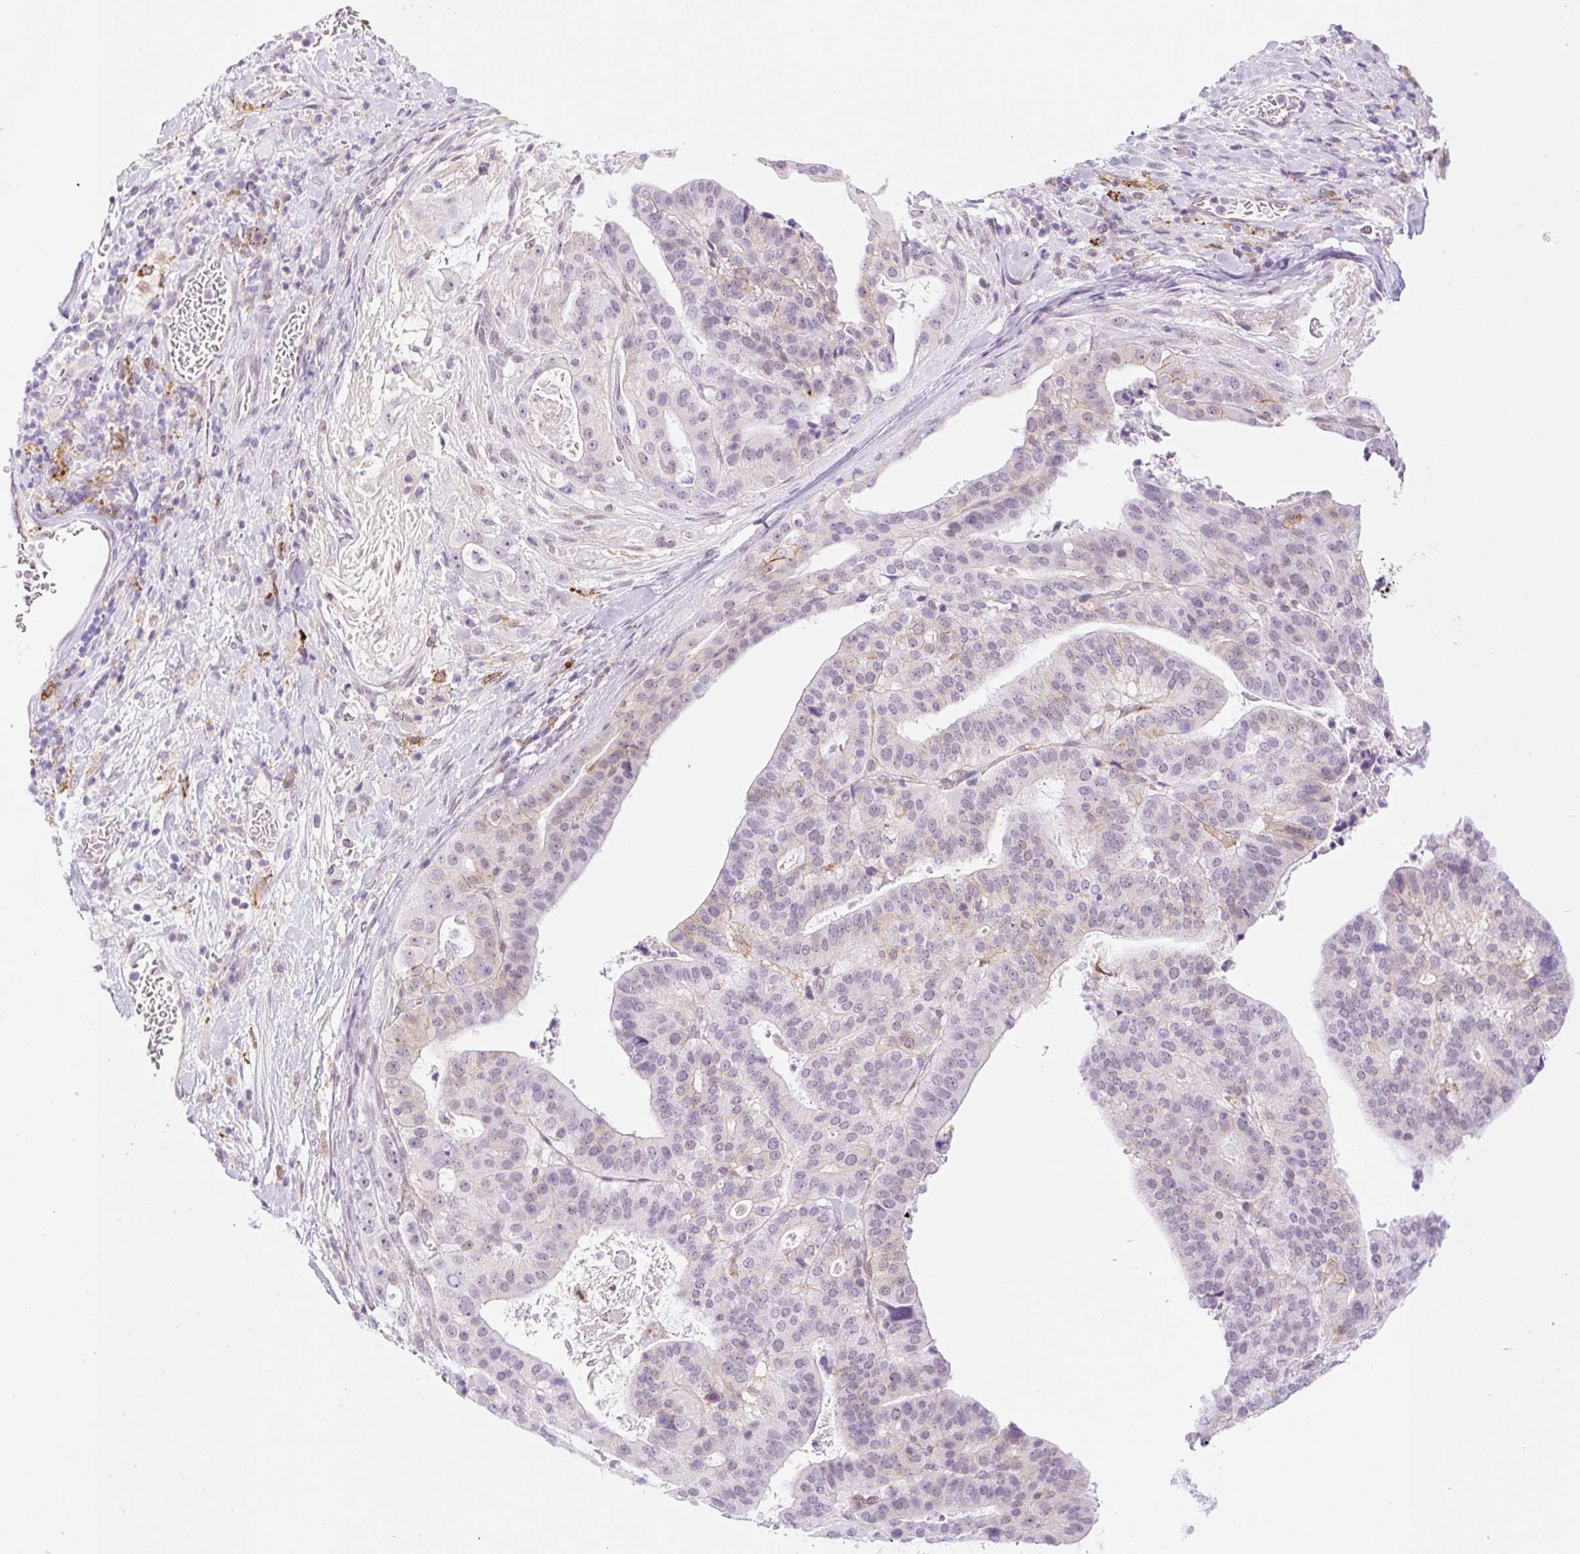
{"staining": {"intensity": "moderate", "quantity": "<25%", "location": "cytoplasmic/membranous"}, "tissue": "stomach cancer", "cell_type": "Tumor cells", "image_type": "cancer", "snomed": [{"axis": "morphology", "description": "Adenocarcinoma, NOS"}, {"axis": "topography", "description": "Stomach"}], "caption": "A histopathology image of stomach cancer stained for a protein reveals moderate cytoplasmic/membranous brown staining in tumor cells.", "gene": "PALM3", "patient": {"sex": "male", "age": 48}}